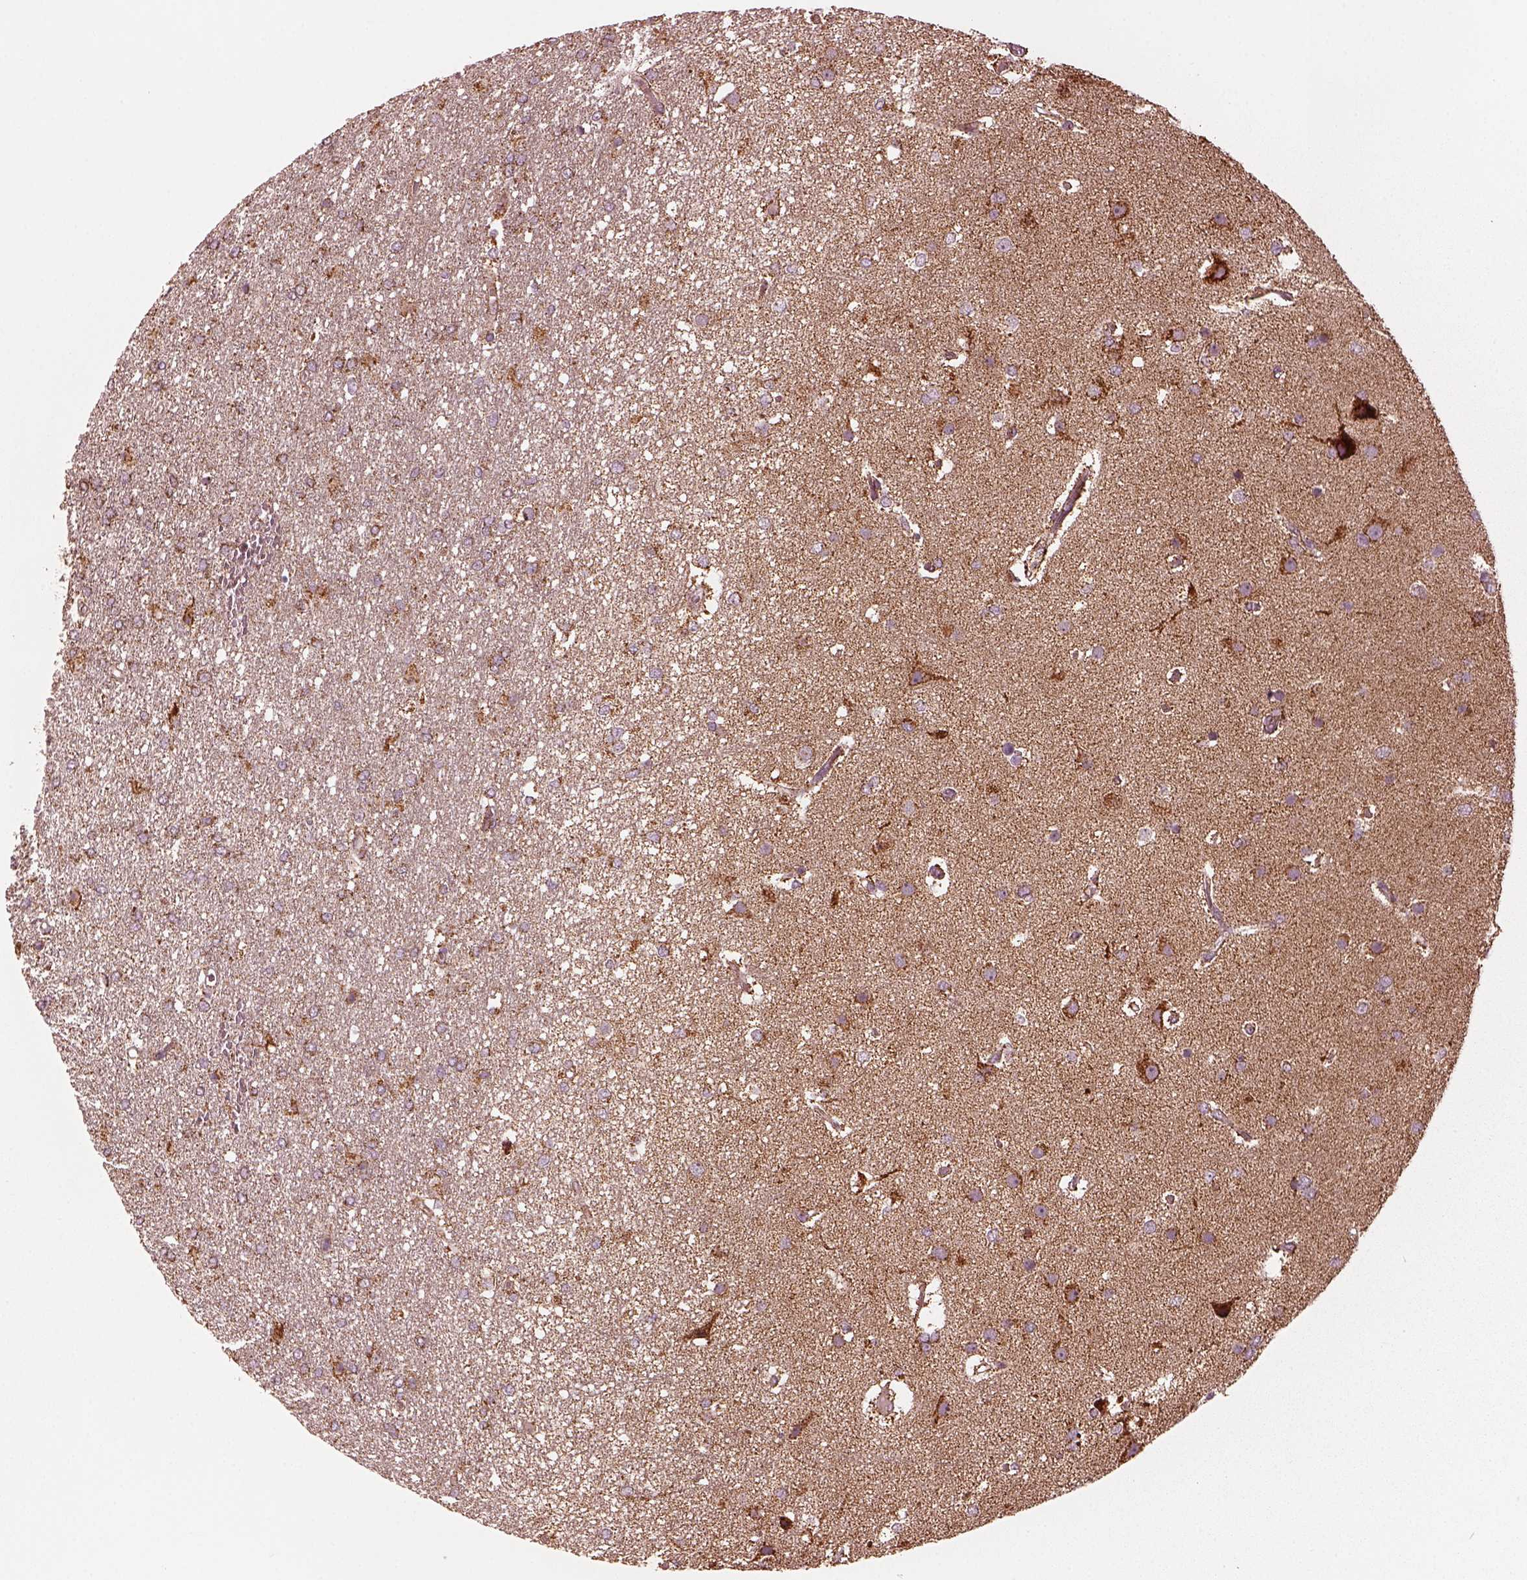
{"staining": {"intensity": "moderate", "quantity": "25%-75%", "location": "cytoplasmic/membranous"}, "tissue": "glioma", "cell_type": "Tumor cells", "image_type": "cancer", "snomed": [{"axis": "morphology", "description": "Glioma, malignant, High grade"}, {"axis": "topography", "description": "Brain"}], "caption": "A brown stain highlights moderate cytoplasmic/membranous staining of a protein in glioma tumor cells.", "gene": "NDUFB10", "patient": {"sex": "female", "age": 61}}